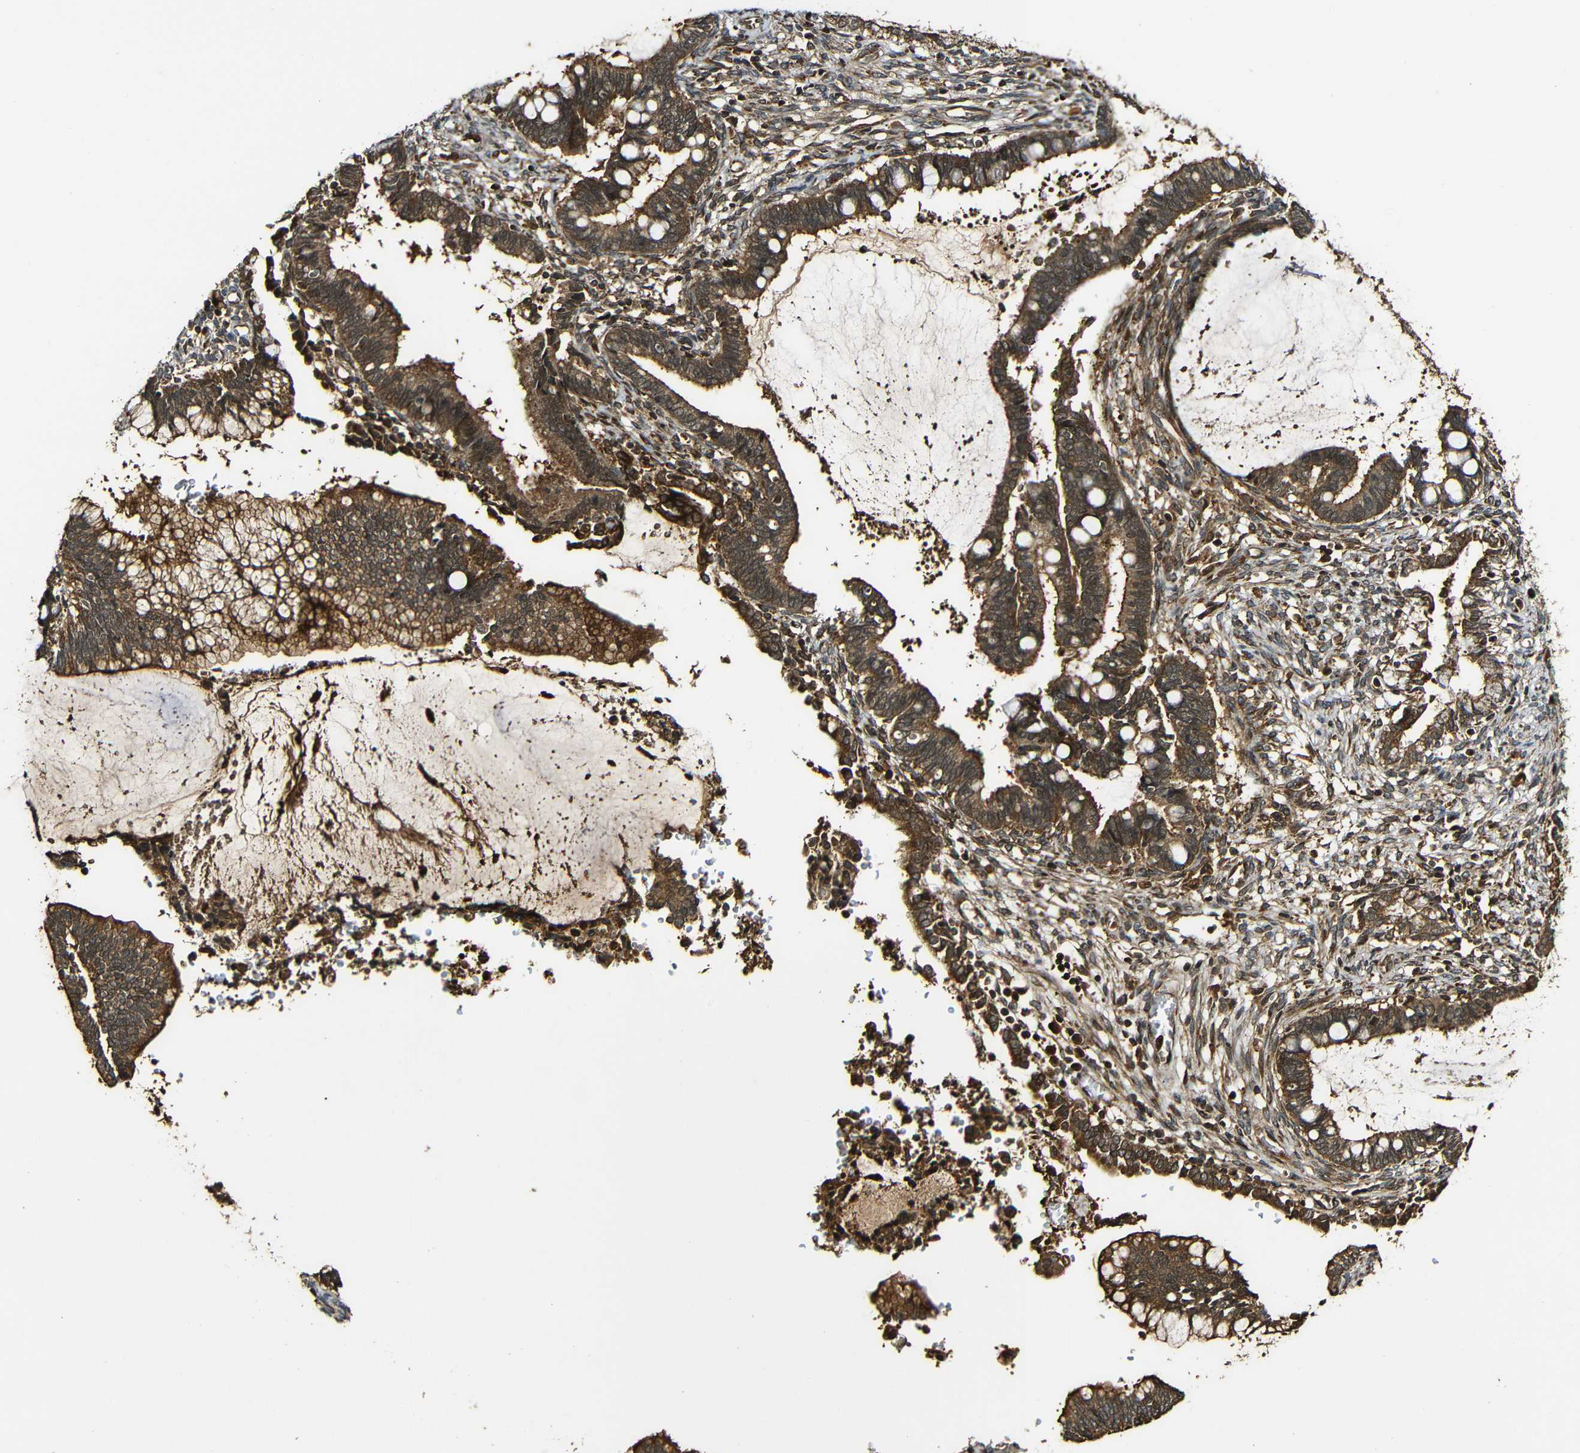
{"staining": {"intensity": "moderate", "quantity": ">75%", "location": "cytoplasmic/membranous"}, "tissue": "cervical cancer", "cell_type": "Tumor cells", "image_type": "cancer", "snomed": [{"axis": "morphology", "description": "Adenocarcinoma, NOS"}, {"axis": "topography", "description": "Cervix"}], "caption": "Cervical cancer (adenocarcinoma) stained with DAB (3,3'-diaminobenzidine) immunohistochemistry displays medium levels of moderate cytoplasmic/membranous expression in about >75% of tumor cells.", "gene": "CASP8", "patient": {"sex": "female", "age": 44}}